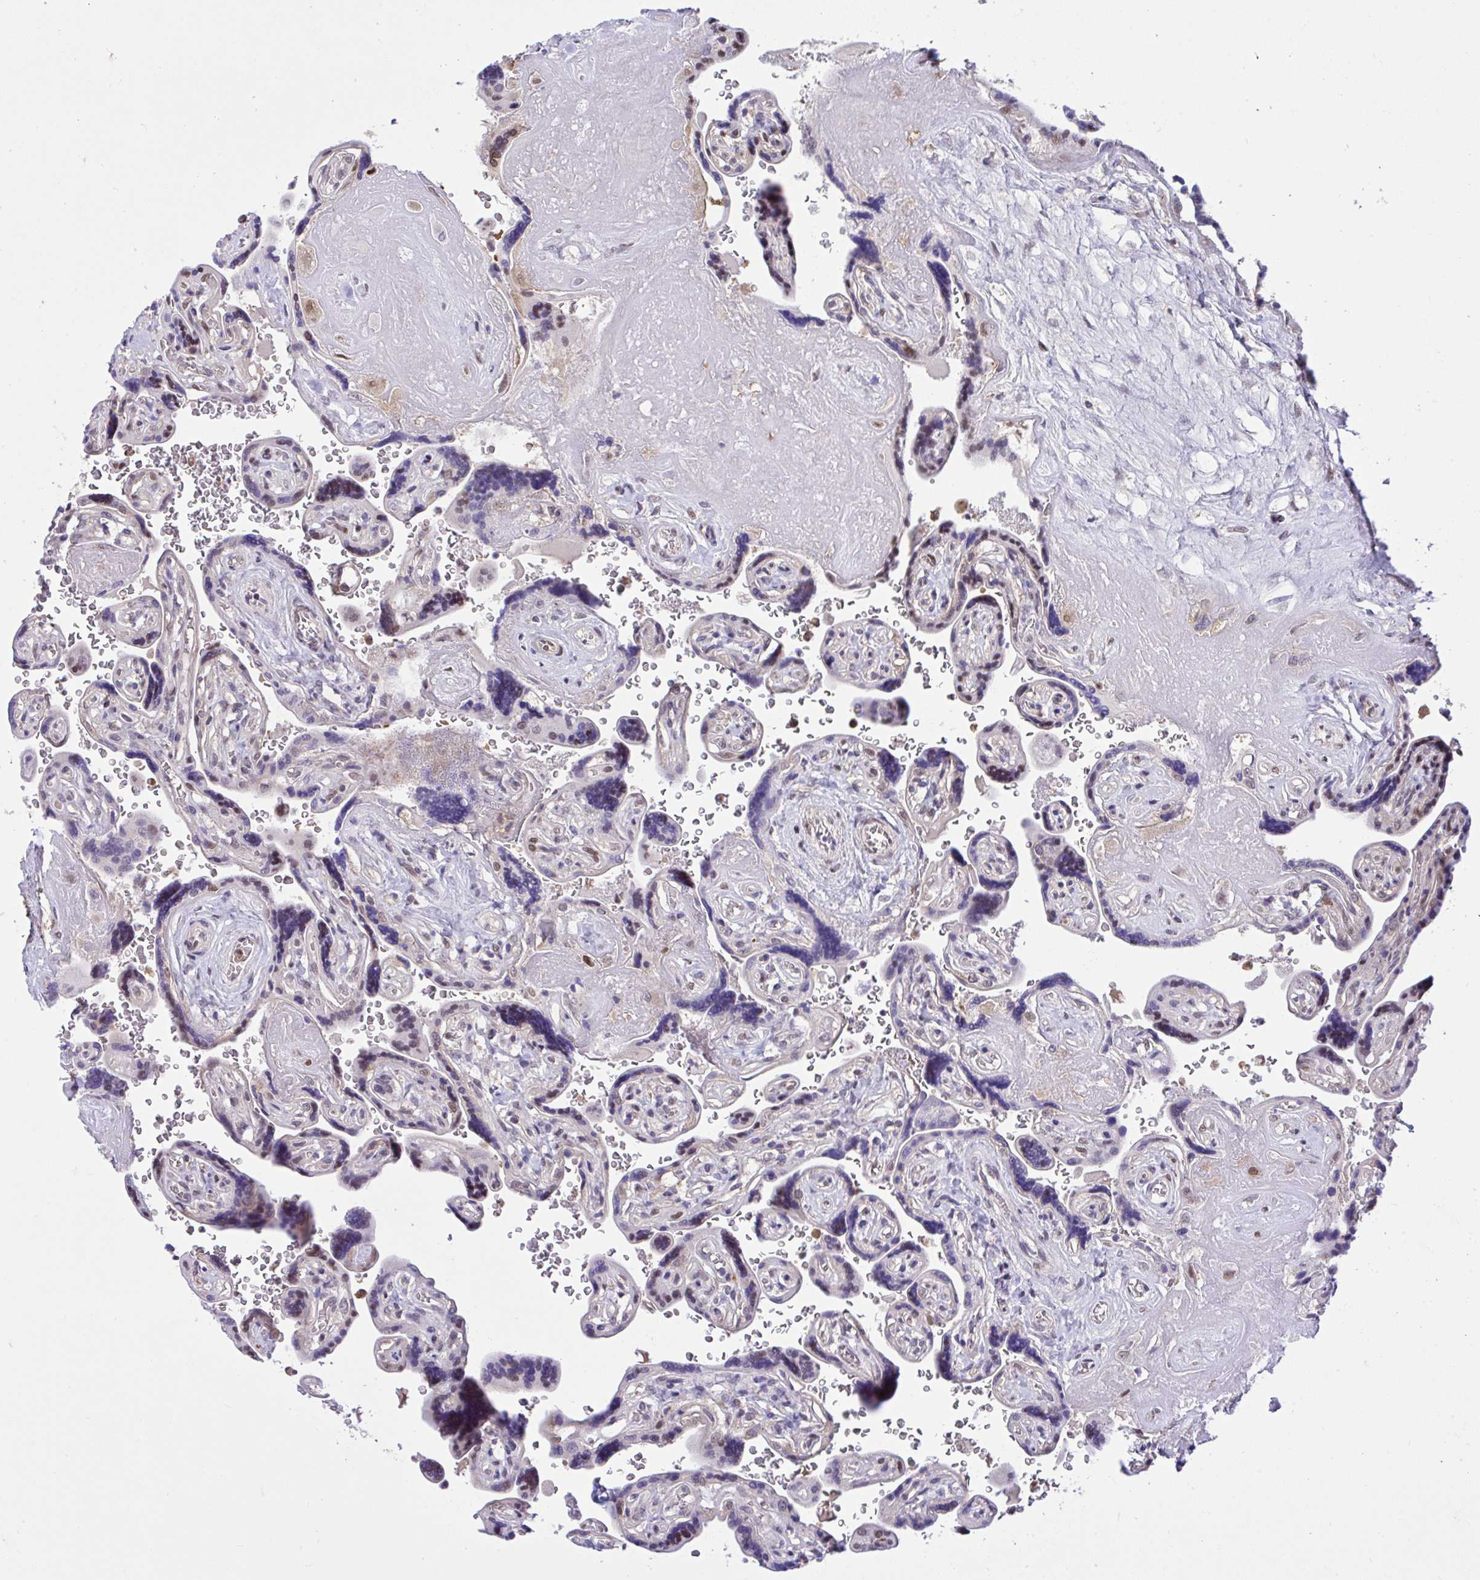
{"staining": {"intensity": "moderate", "quantity": ">75%", "location": "nuclear"}, "tissue": "placenta", "cell_type": "Decidual cells", "image_type": "normal", "snomed": [{"axis": "morphology", "description": "Normal tissue, NOS"}, {"axis": "topography", "description": "Placenta"}], "caption": "Unremarkable placenta reveals moderate nuclear expression in about >75% of decidual cells, visualized by immunohistochemistry.", "gene": "GLIS3", "patient": {"sex": "female", "age": 32}}